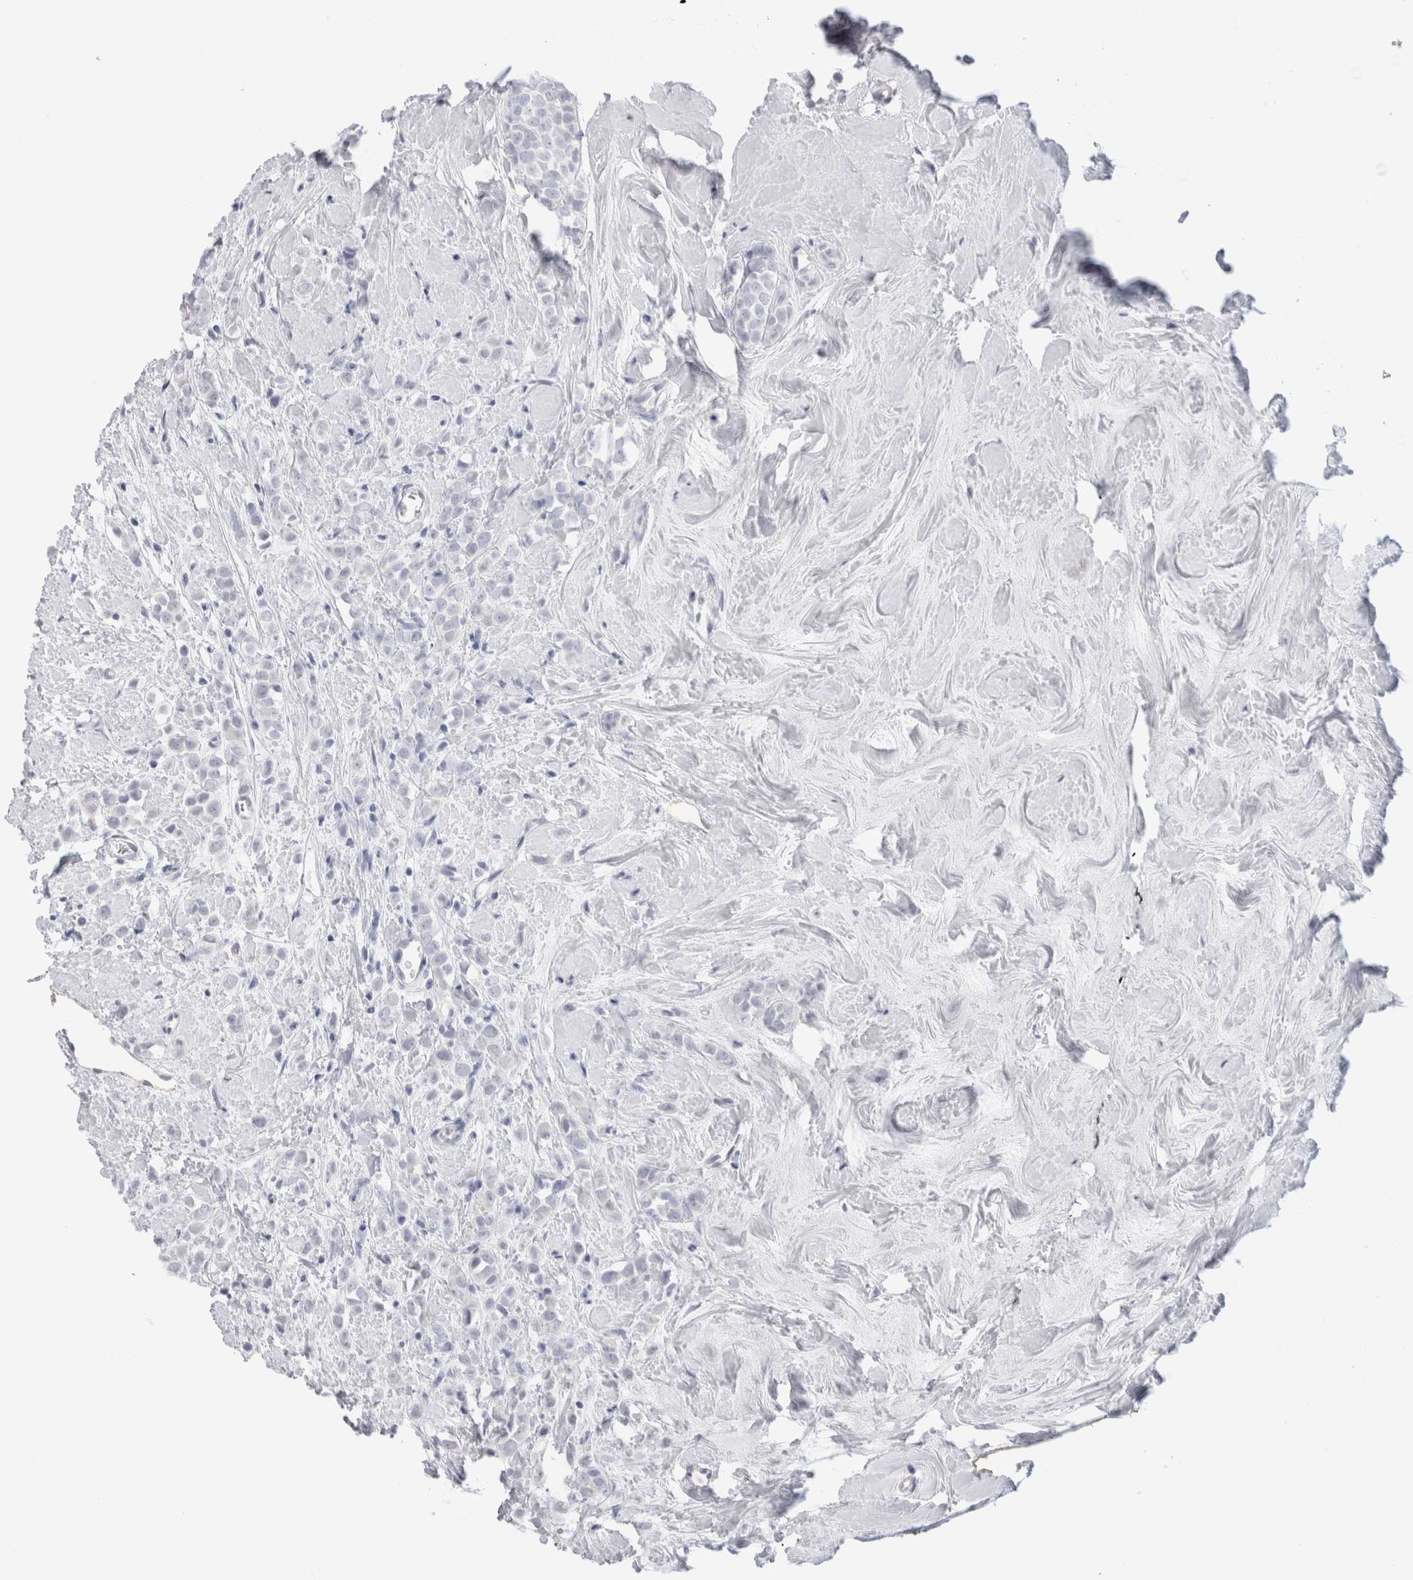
{"staining": {"intensity": "negative", "quantity": "none", "location": "none"}, "tissue": "breast cancer", "cell_type": "Tumor cells", "image_type": "cancer", "snomed": [{"axis": "morphology", "description": "Lobular carcinoma"}, {"axis": "topography", "description": "Breast"}], "caption": "A high-resolution photomicrograph shows immunohistochemistry staining of breast cancer (lobular carcinoma), which demonstrates no significant staining in tumor cells.", "gene": "ANKMY1", "patient": {"sex": "female", "age": 47}}